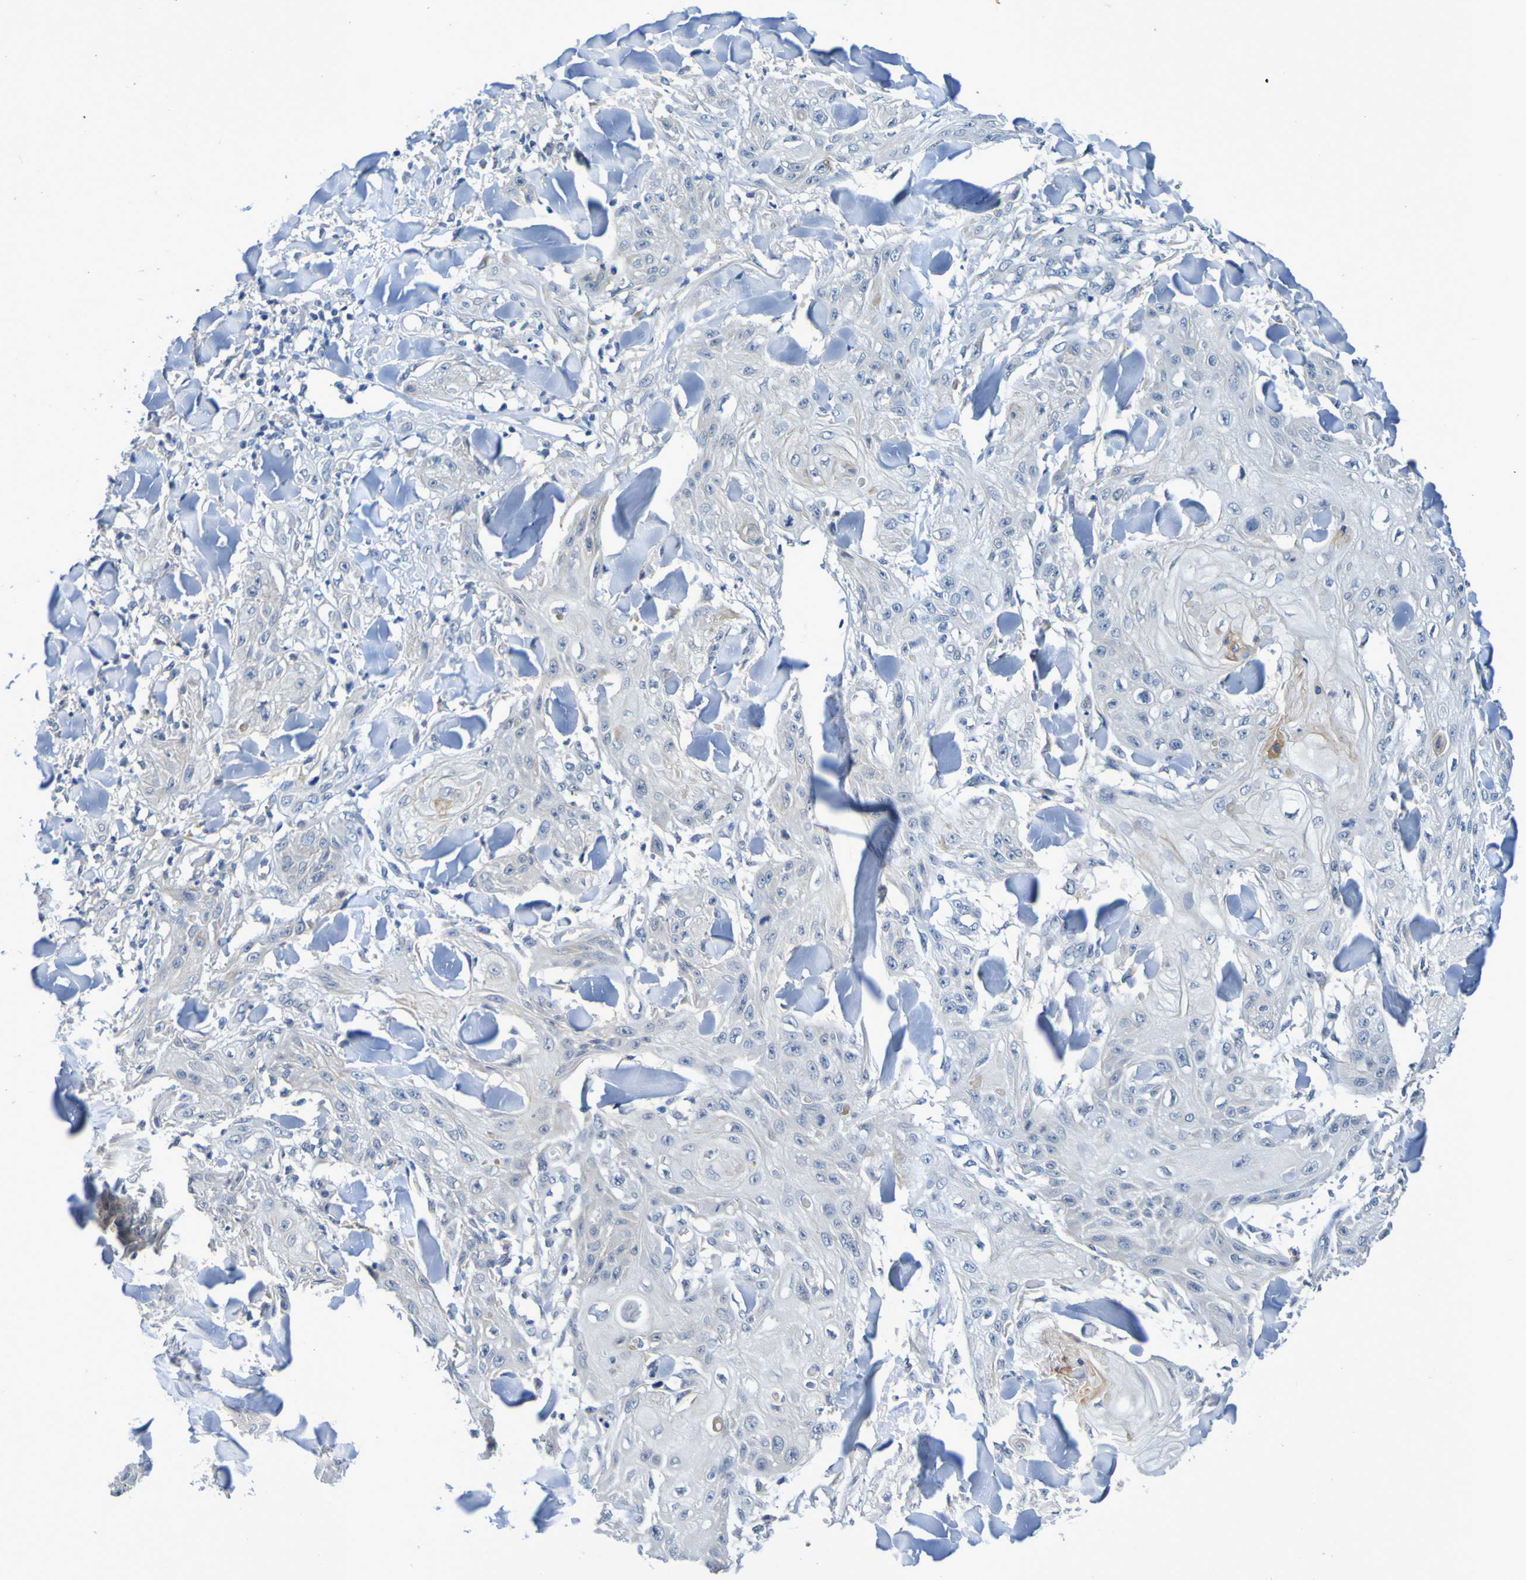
{"staining": {"intensity": "moderate", "quantity": "<25%", "location": "cytoplasmic/membranous"}, "tissue": "skin cancer", "cell_type": "Tumor cells", "image_type": "cancer", "snomed": [{"axis": "morphology", "description": "Squamous cell carcinoma, NOS"}, {"axis": "topography", "description": "Skin"}], "caption": "DAB (3,3'-diaminobenzidine) immunohistochemical staining of skin squamous cell carcinoma shows moderate cytoplasmic/membranous protein positivity in about <25% of tumor cells.", "gene": "VMA21", "patient": {"sex": "male", "age": 74}}